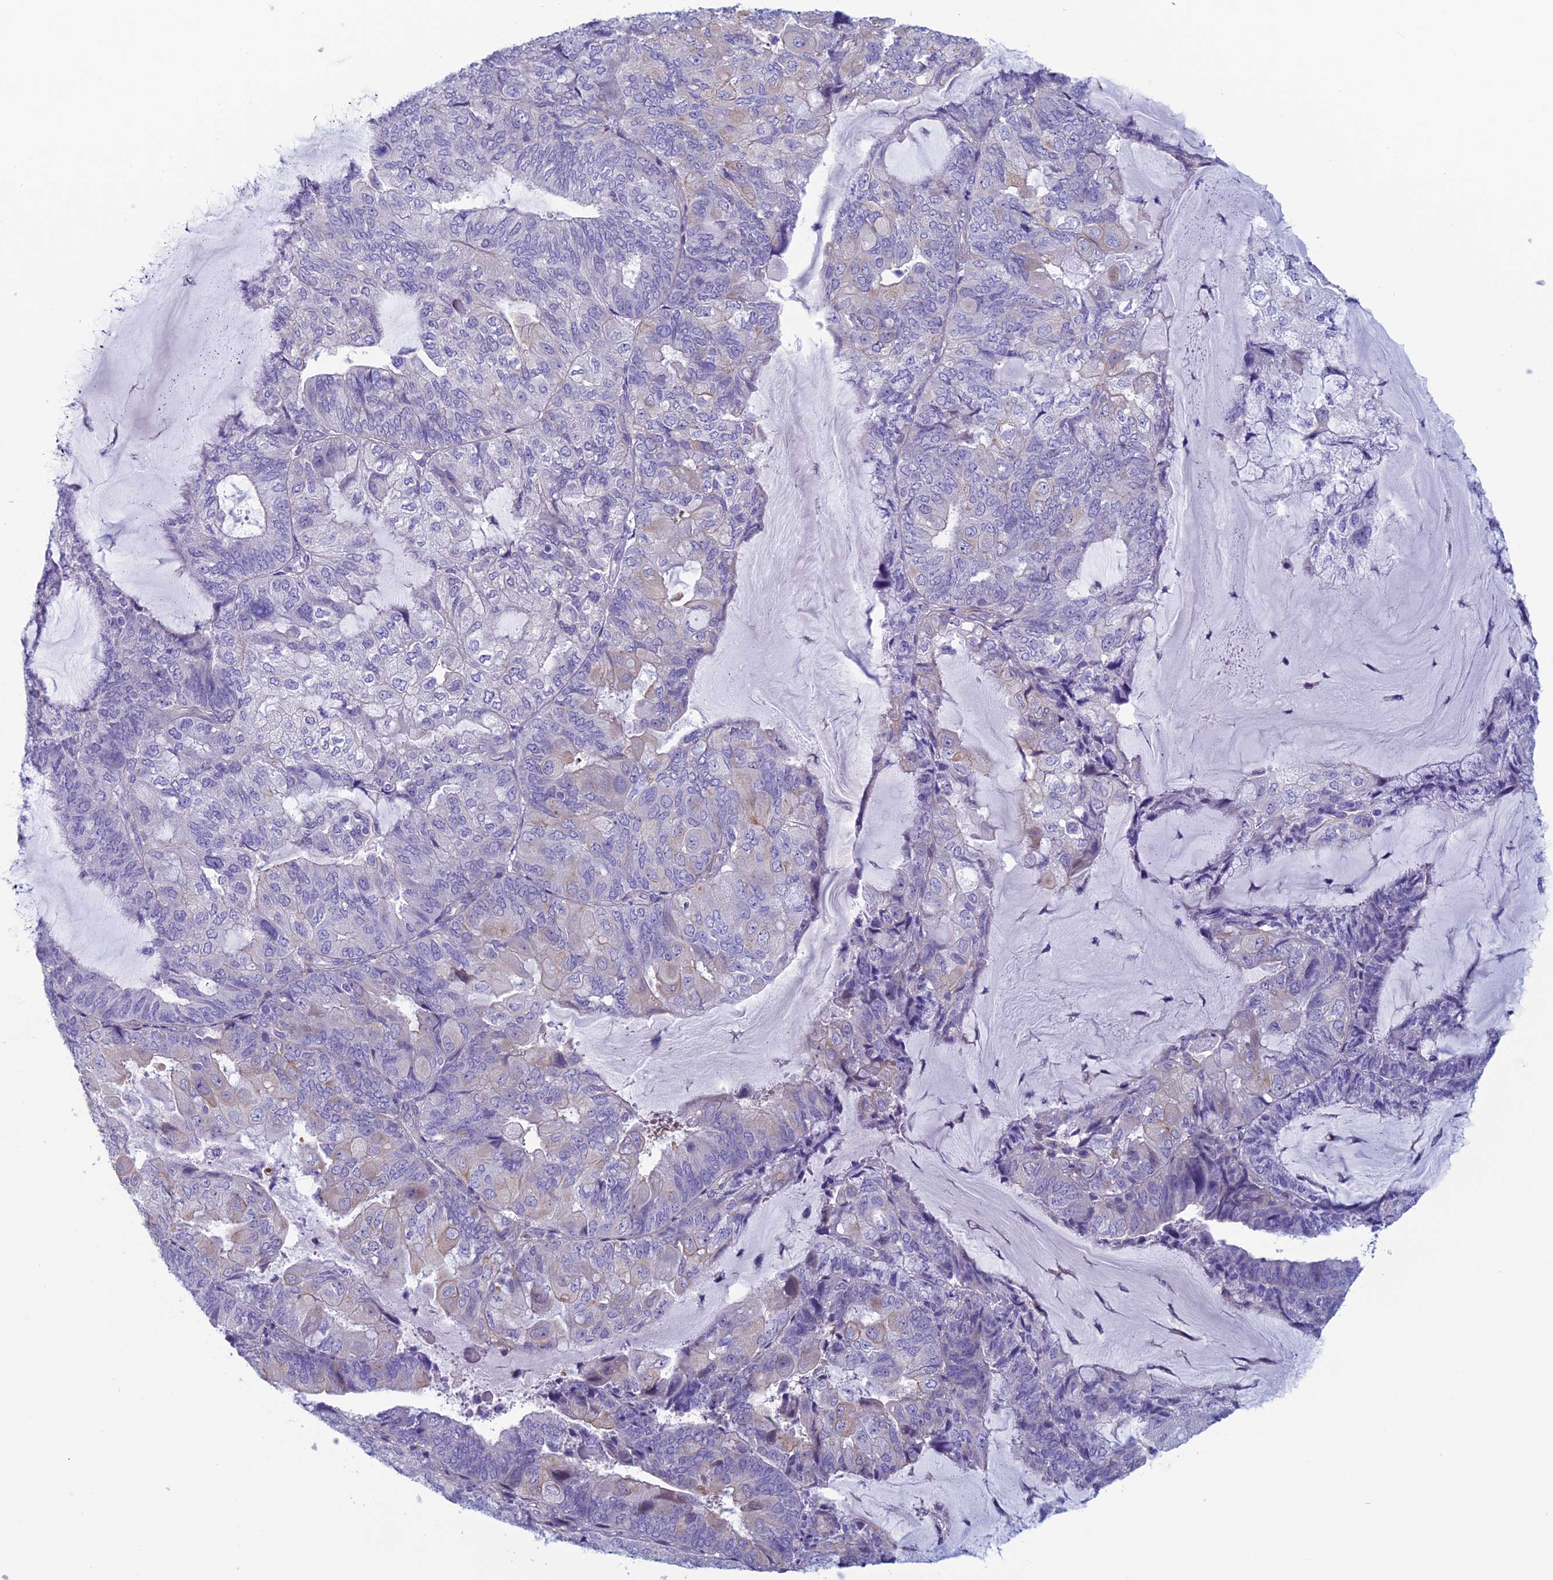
{"staining": {"intensity": "negative", "quantity": "none", "location": "none"}, "tissue": "endometrial cancer", "cell_type": "Tumor cells", "image_type": "cancer", "snomed": [{"axis": "morphology", "description": "Adenocarcinoma, NOS"}, {"axis": "topography", "description": "Endometrium"}], "caption": "Immunohistochemical staining of human endometrial cancer (adenocarcinoma) demonstrates no significant expression in tumor cells.", "gene": "CNOT6L", "patient": {"sex": "female", "age": 81}}